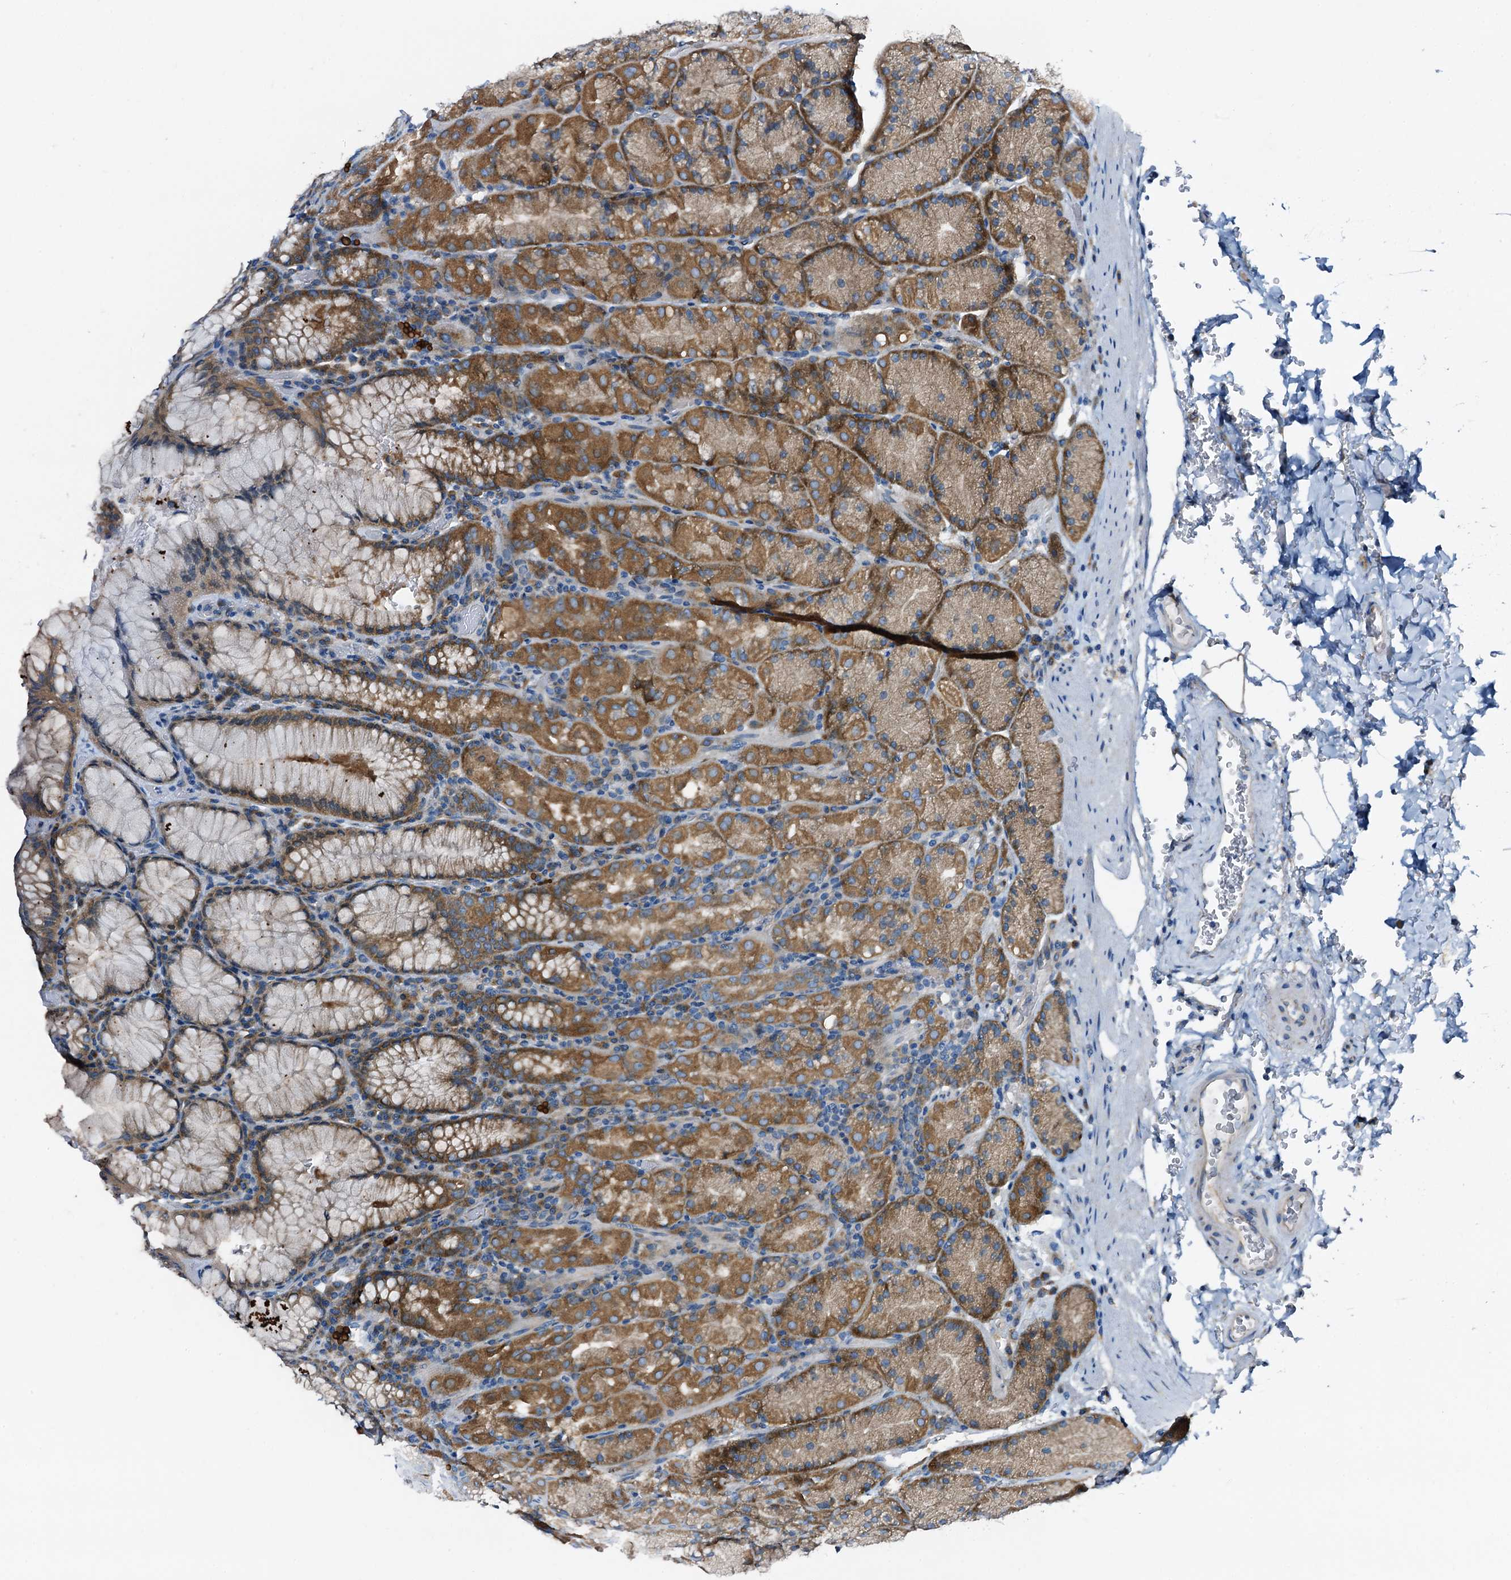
{"staining": {"intensity": "moderate", "quantity": ">75%", "location": "cytoplasmic/membranous"}, "tissue": "stomach", "cell_type": "Glandular cells", "image_type": "normal", "snomed": [{"axis": "morphology", "description": "Normal tissue, NOS"}, {"axis": "topography", "description": "Stomach, upper"}, {"axis": "topography", "description": "Stomach, lower"}], "caption": "Stomach stained with a brown dye shows moderate cytoplasmic/membranous positive positivity in about >75% of glandular cells.", "gene": "STARD13", "patient": {"sex": "male", "age": 80}}